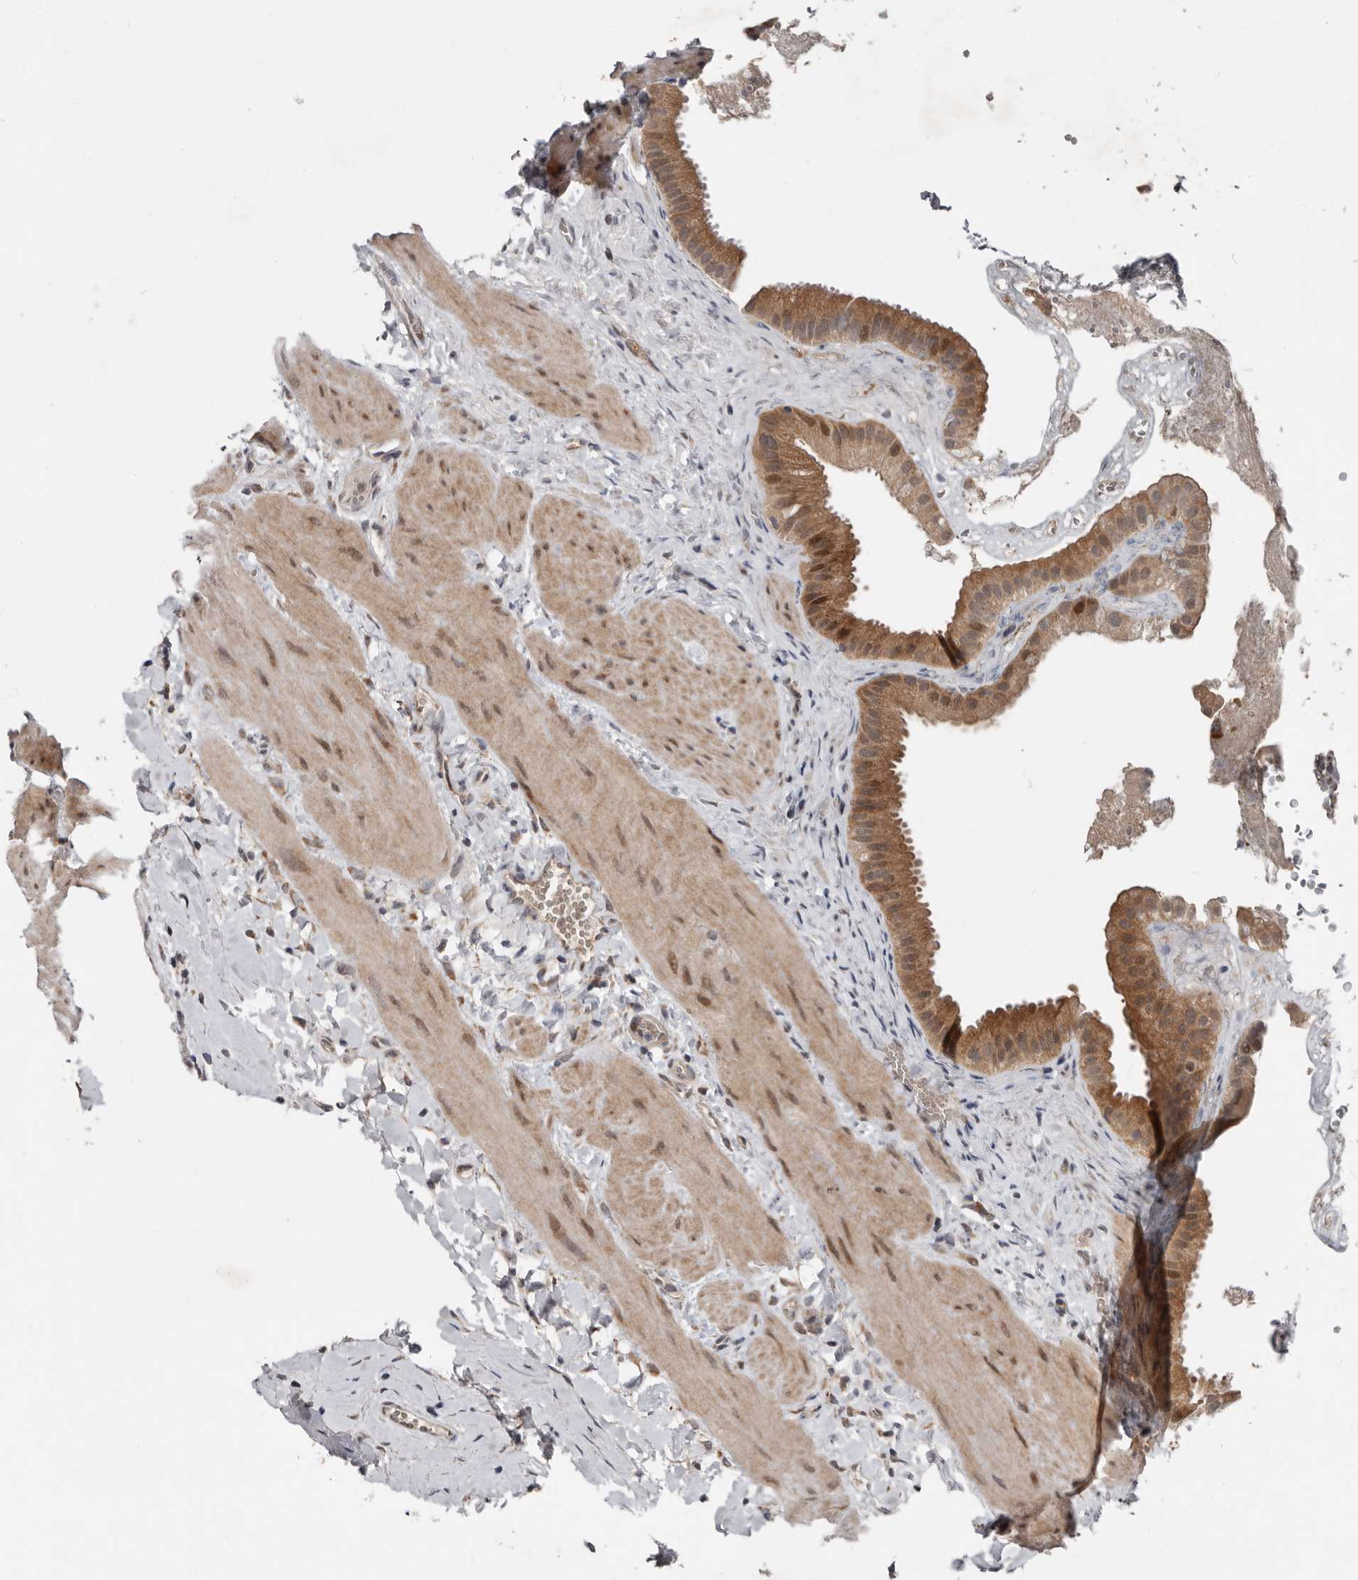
{"staining": {"intensity": "moderate", "quantity": ">75%", "location": "cytoplasmic/membranous,nuclear"}, "tissue": "gallbladder", "cell_type": "Glandular cells", "image_type": "normal", "snomed": [{"axis": "morphology", "description": "Normal tissue, NOS"}, {"axis": "topography", "description": "Gallbladder"}], "caption": "Gallbladder was stained to show a protein in brown. There is medium levels of moderate cytoplasmic/membranous,nuclear positivity in about >75% of glandular cells. (Stains: DAB (3,3'-diaminobenzidine) in brown, nuclei in blue, Microscopy: brightfield microscopy at high magnification).", "gene": "CHML", "patient": {"sex": "male", "age": 55}}